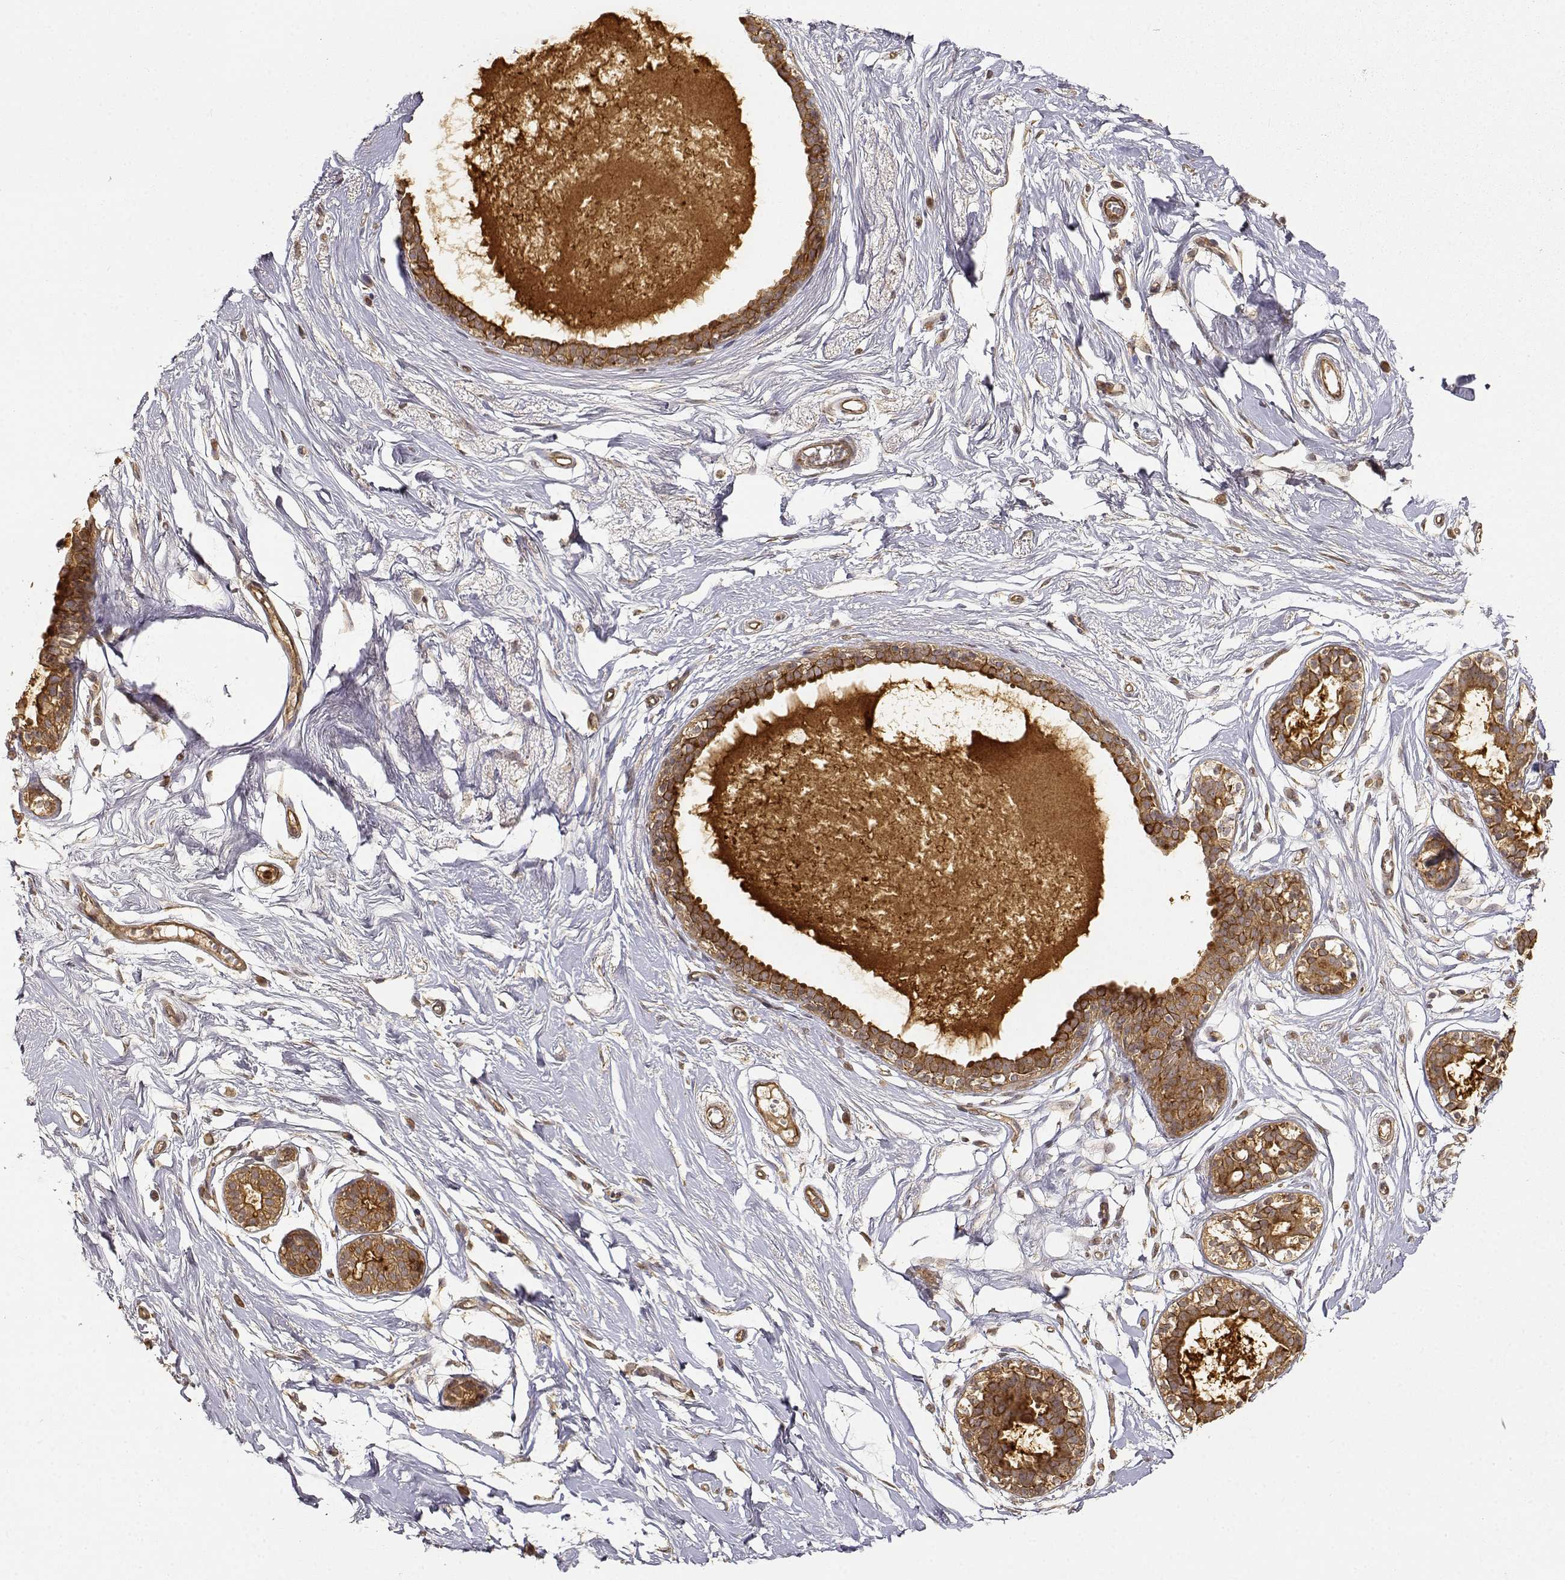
{"staining": {"intensity": "negative", "quantity": "none", "location": "none"}, "tissue": "breast", "cell_type": "Adipocytes", "image_type": "normal", "snomed": [{"axis": "morphology", "description": "Normal tissue, NOS"}, {"axis": "topography", "description": "Breast"}], "caption": "A high-resolution photomicrograph shows immunohistochemistry staining of unremarkable breast, which shows no significant staining in adipocytes.", "gene": "CDK5RAP2", "patient": {"sex": "female", "age": 49}}